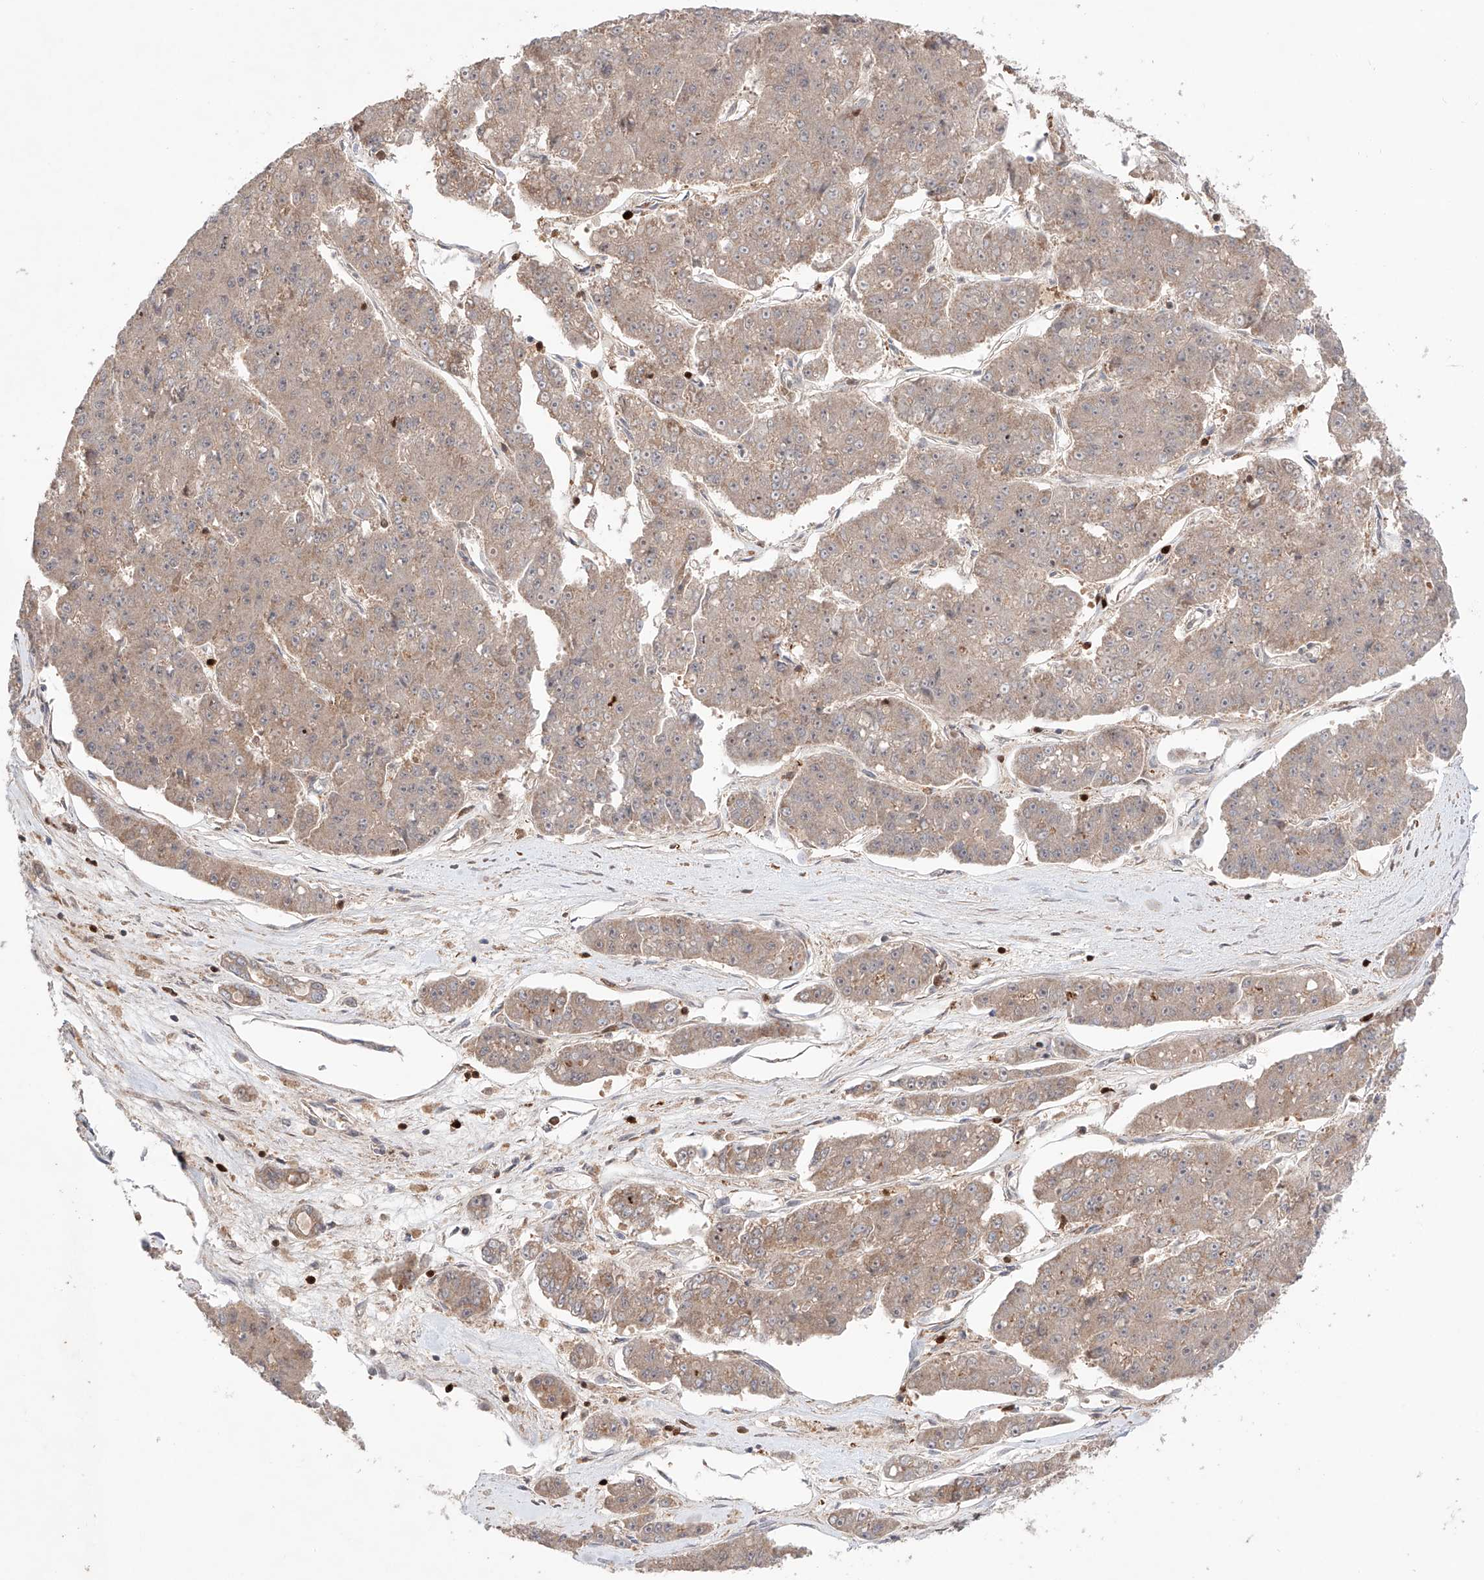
{"staining": {"intensity": "weak", "quantity": ">75%", "location": "cytoplasmic/membranous"}, "tissue": "pancreatic cancer", "cell_type": "Tumor cells", "image_type": "cancer", "snomed": [{"axis": "morphology", "description": "Adenocarcinoma, NOS"}, {"axis": "topography", "description": "Pancreas"}], "caption": "A brown stain labels weak cytoplasmic/membranous staining of a protein in pancreatic cancer (adenocarcinoma) tumor cells. The staining is performed using DAB (3,3'-diaminobenzidine) brown chromogen to label protein expression. The nuclei are counter-stained blue using hematoxylin.", "gene": "IGSF22", "patient": {"sex": "male", "age": 50}}